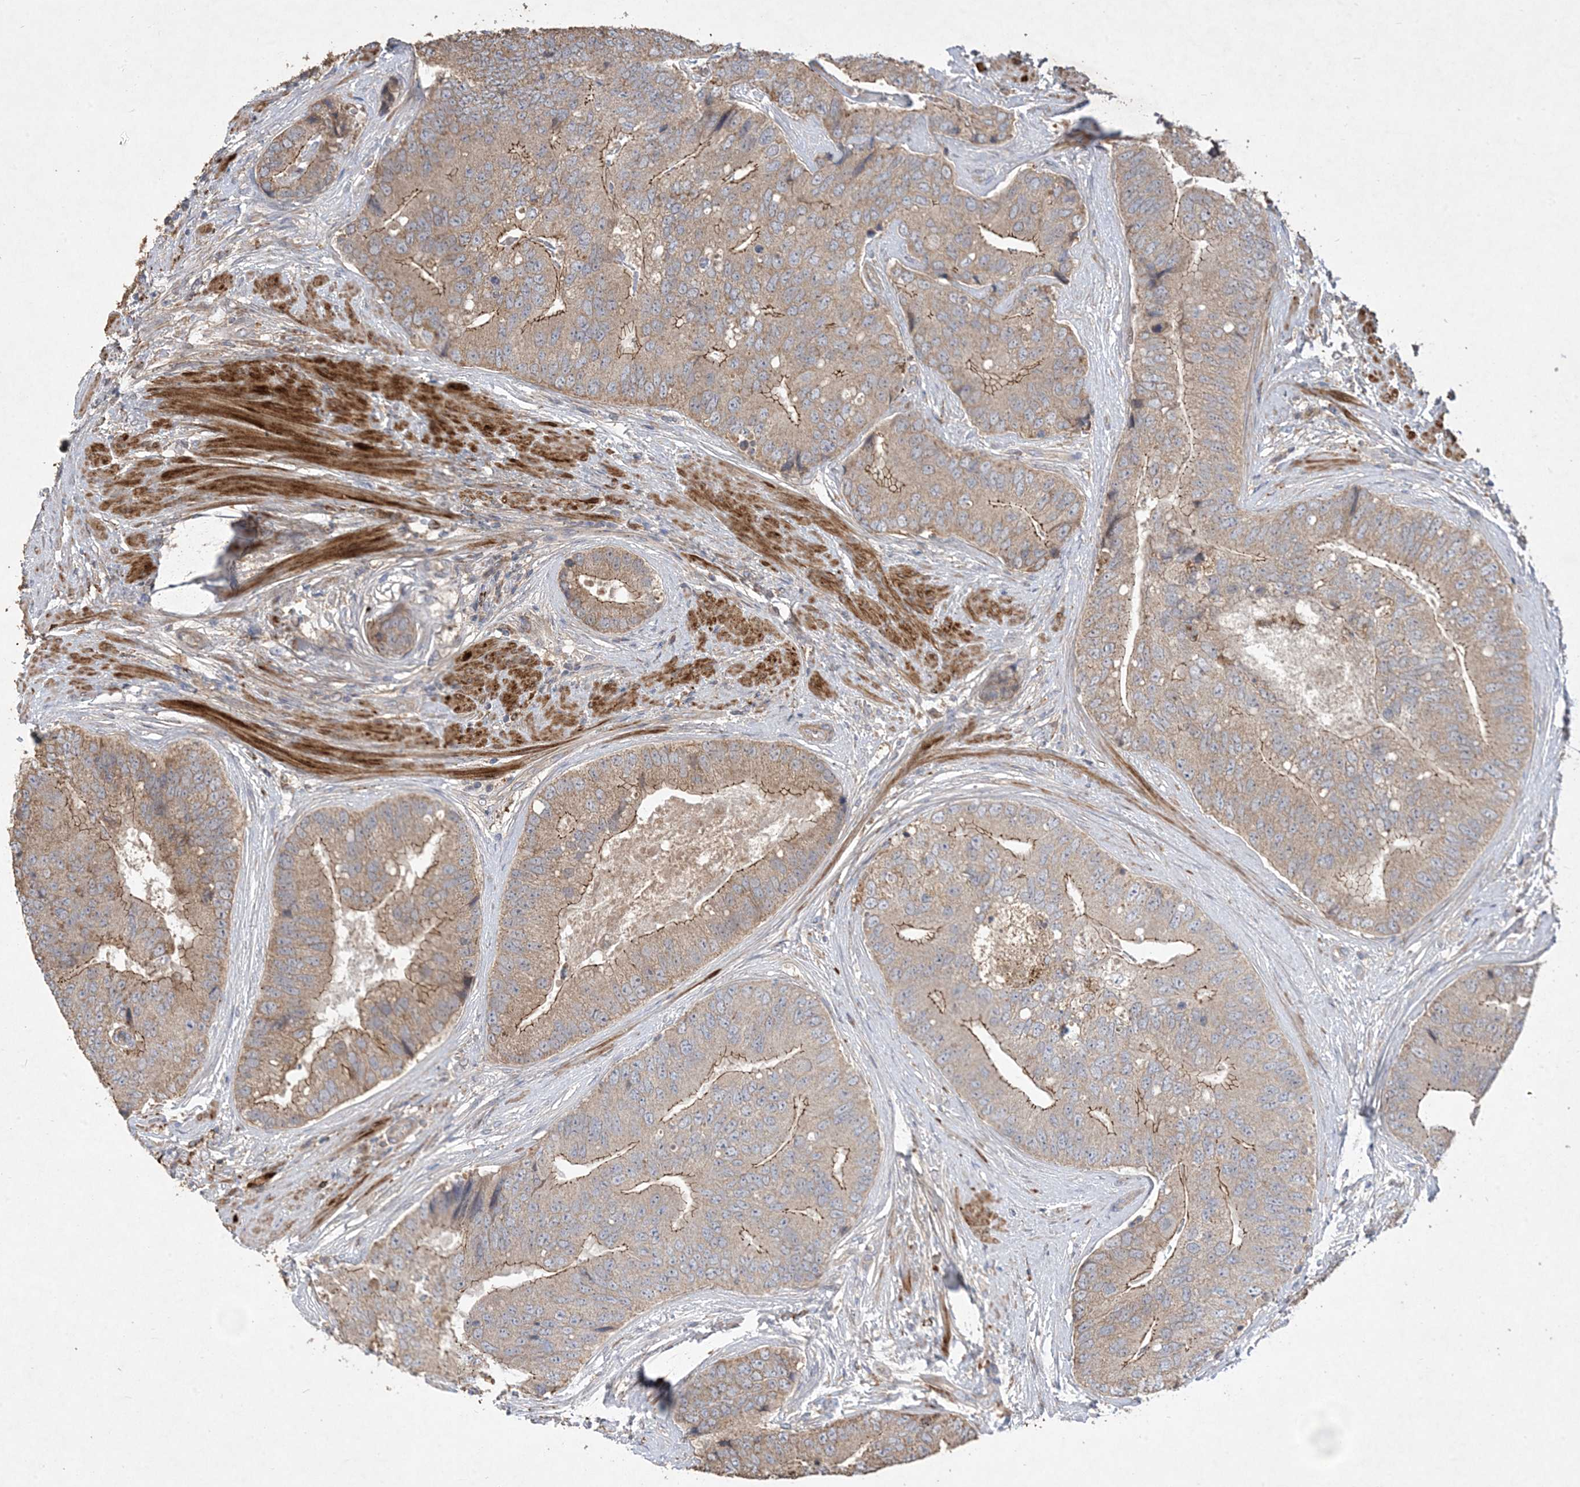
{"staining": {"intensity": "moderate", "quantity": ">75%", "location": "cytoplasmic/membranous"}, "tissue": "prostate cancer", "cell_type": "Tumor cells", "image_type": "cancer", "snomed": [{"axis": "morphology", "description": "Adenocarcinoma, High grade"}, {"axis": "topography", "description": "Prostate"}], "caption": "Brown immunohistochemical staining in human high-grade adenocarcinoma (prostate) demonstrates moderate cytoplasmic/membranous expression in approximately >75% of tumor cells.", "gene": "MASP2", "patient": {"sex": "male", "age": 70}}